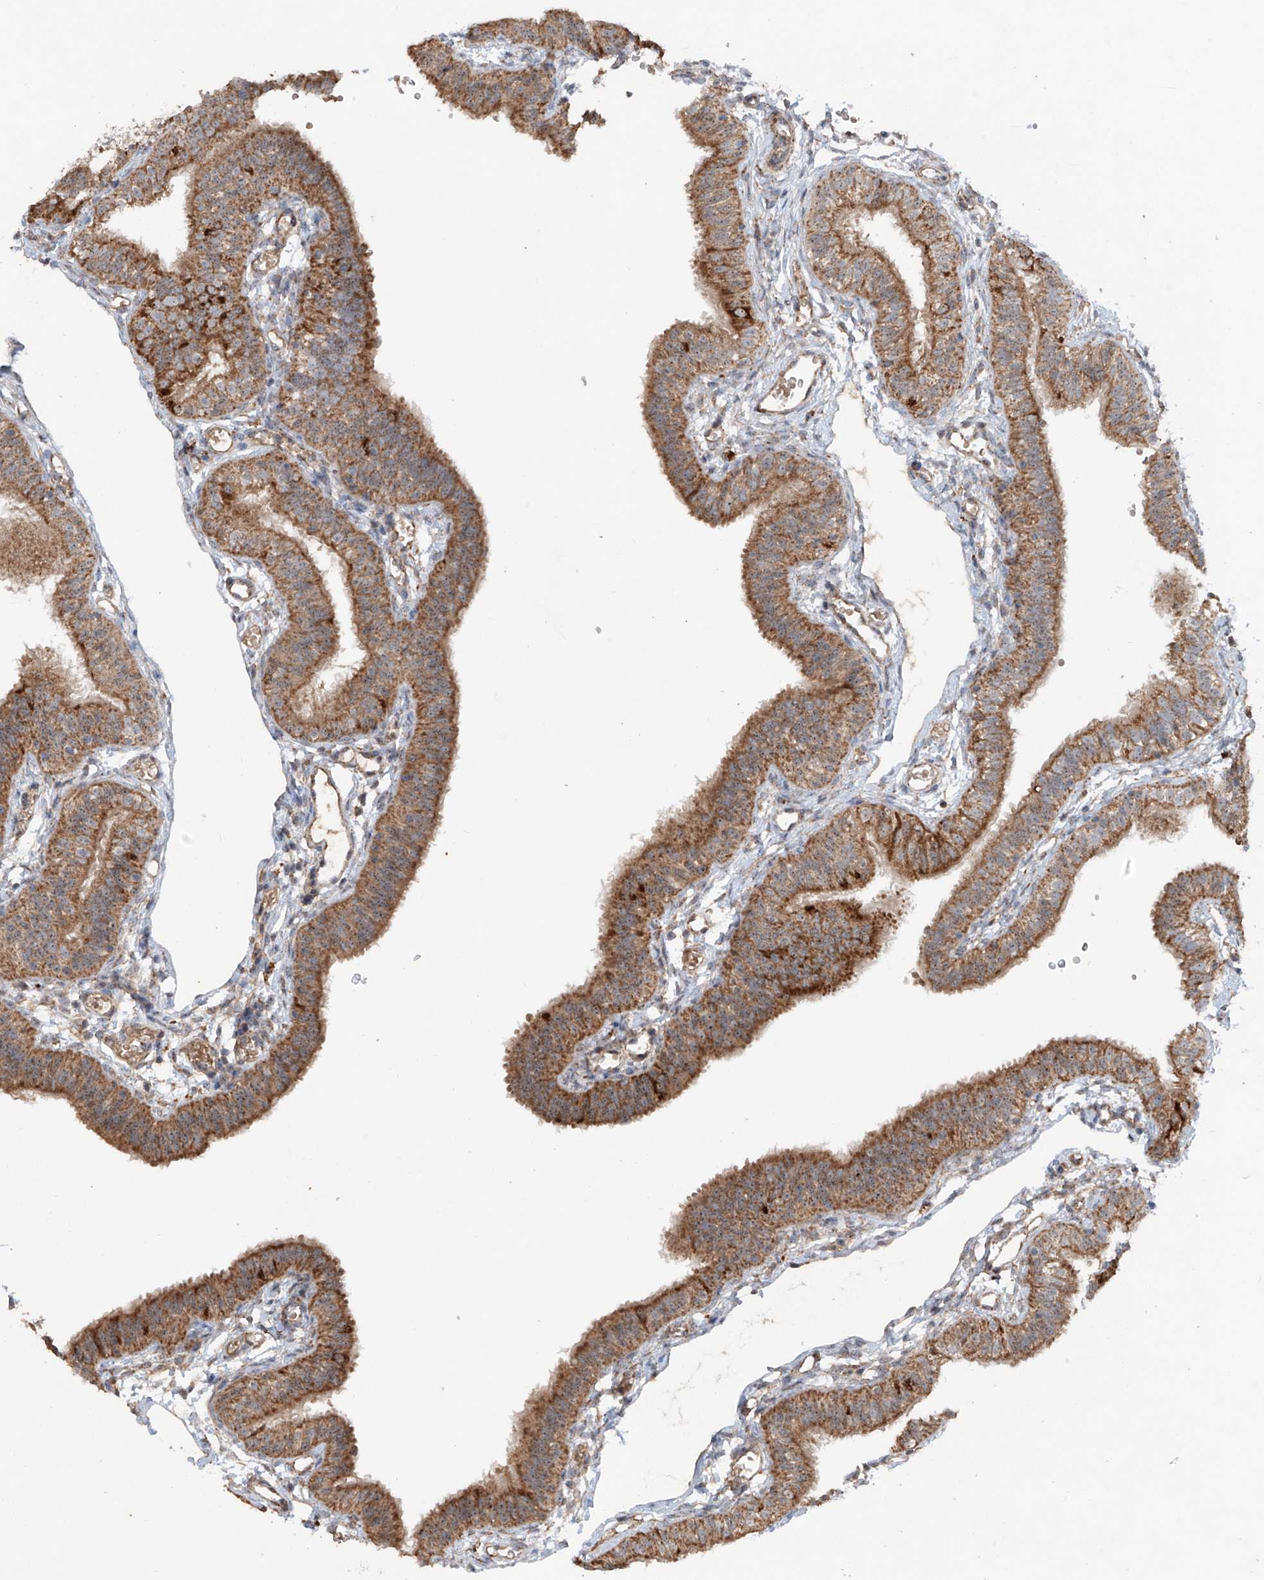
{"staining": {"intensity": "moderate", "quantity": ">75%", "location": "cytoplasmic/membranous"}, "tissue": "fallopian tube", "cell_type": "Glandular cells", "image_type": "normal", "snomed": [{"axis": "morphology", "description": "Normal tissue, NOS"}, {"axis": "topography", "description": "Fallopian tube"}], "caption": "Immunohistochemical staining of unremarkable fallopian tube displays moderate cytoplasmic/membranous protein positivity in about >75% of glandular cells.", "gene": "SAMD3", "patient": {"sex": "female", "age": 35}}